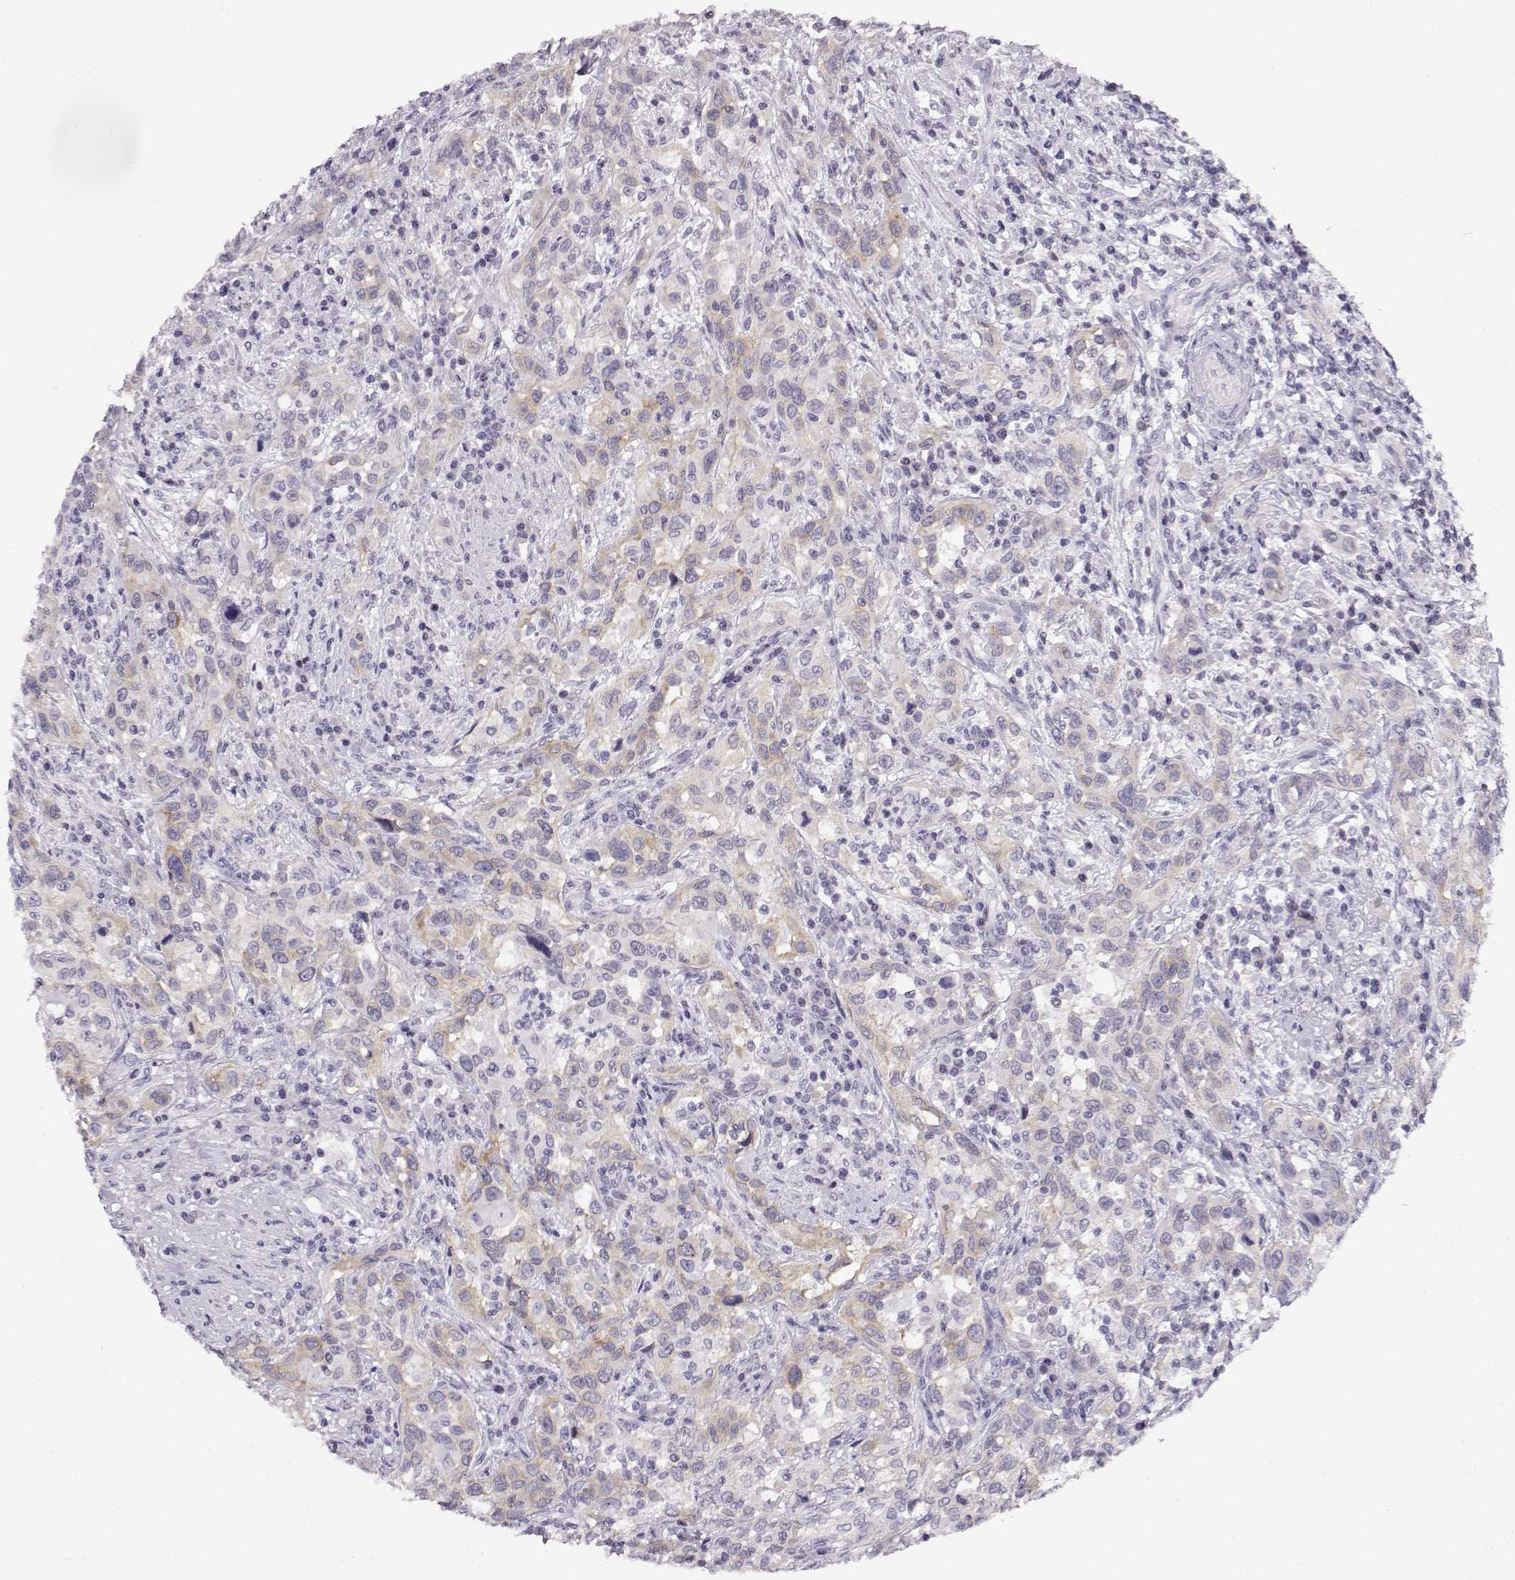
{"staining": {"intensity": "weak", "quantity": ">75%", "location": "cytoplasmic/membranous"}, "tissue": "urothelial cancer", "cell_type": "Tumor cells", "image_type": "cancer", "snomed": [{"axis": "morphology", "description": "Urothelial carcinoma, NOS"}, {"axis": "morphology", "description": "Urothelial carcinoma, High grade"}, {"axis": "topography", "description": "Urinary bladder"}], "caption": "IHC of high-grade urothelial carcinoma displays low levels of weak cytoplasmic/membranous staining in approximately >75% of tumor cells.", "gene": "CRX", "patient": {"sex": "female", "age": 64}}